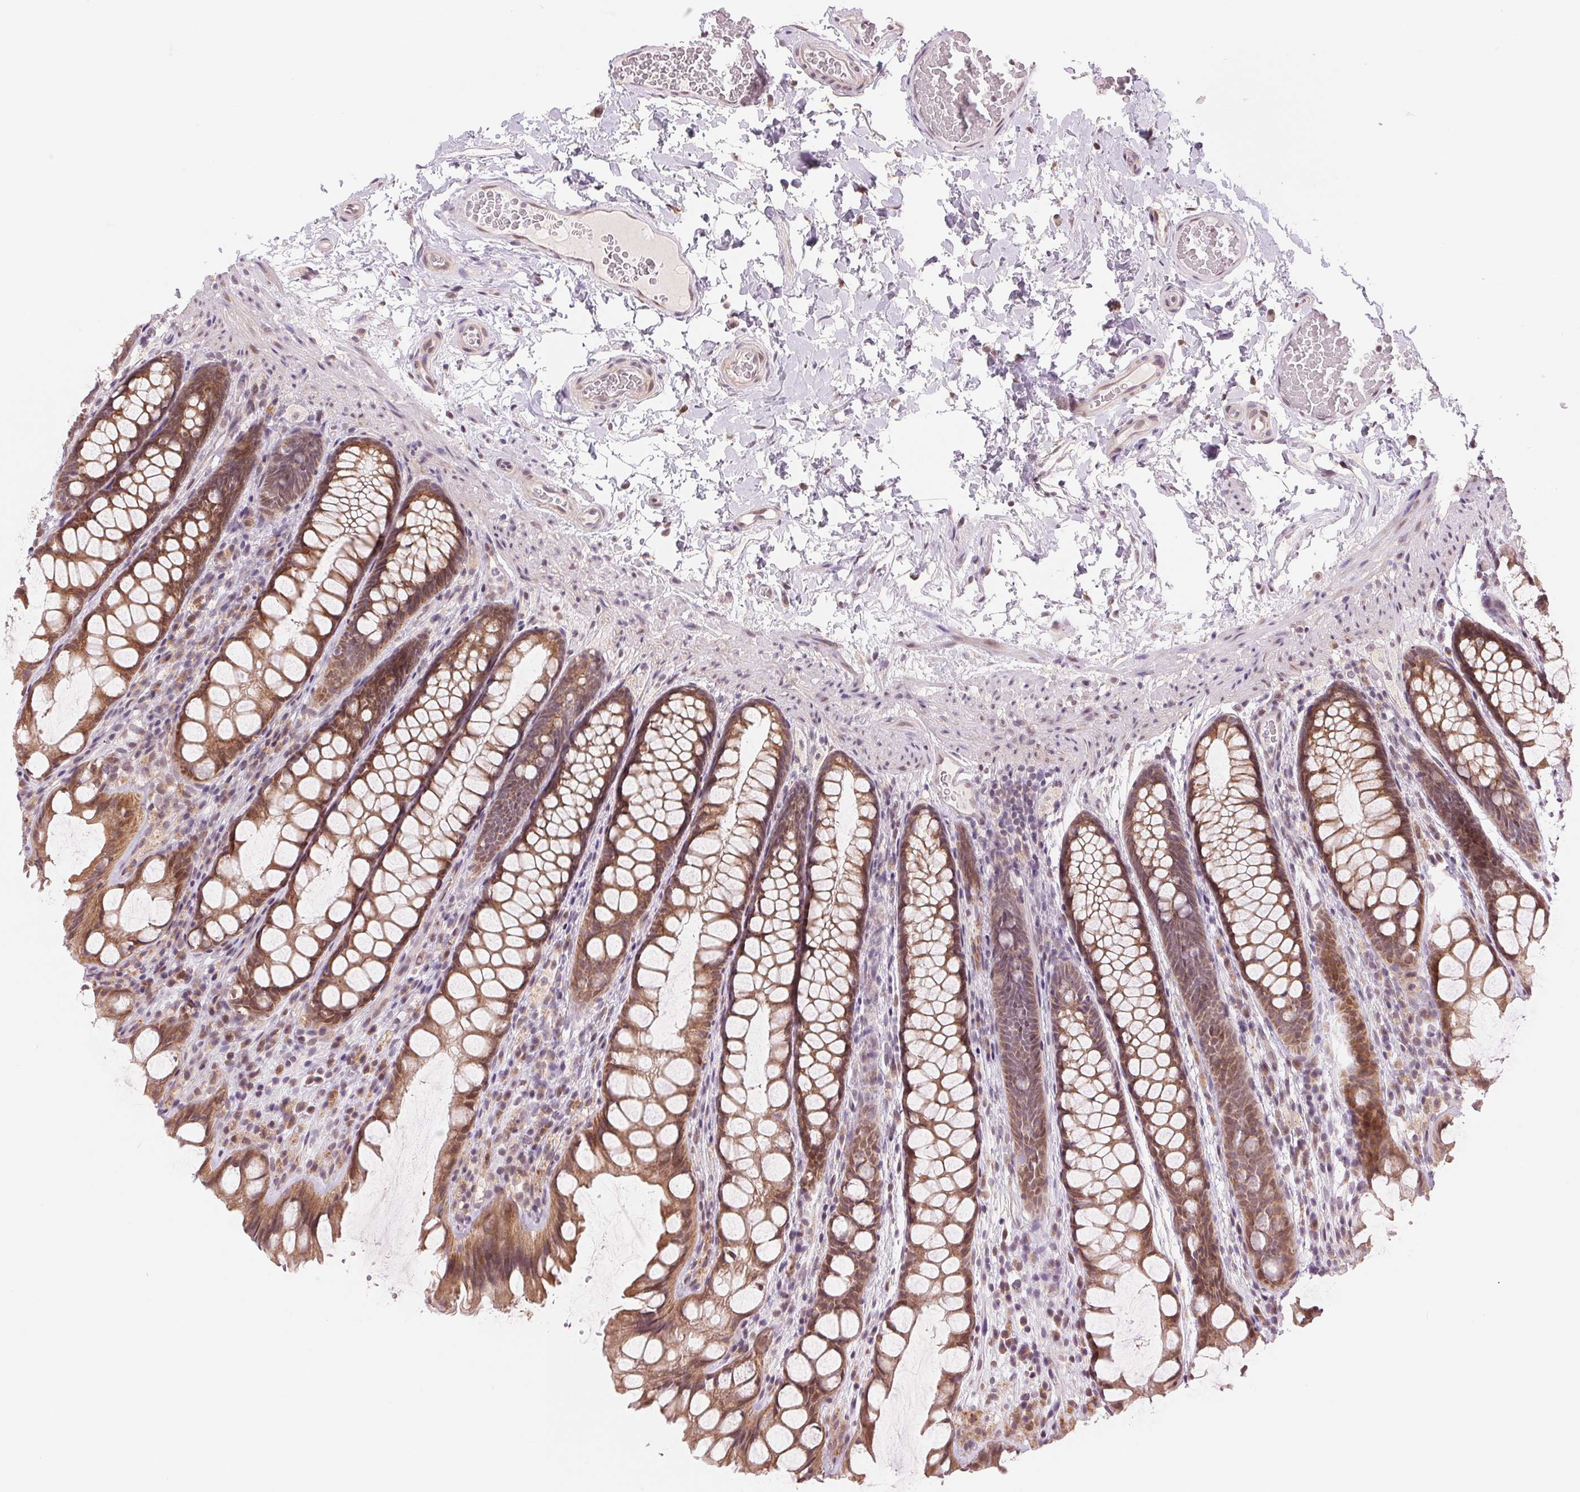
{"staining": {"intensity": "weak", "quantity": "25%-75%", "location": "cytoplasmic/membranous"}, "tissue": "colon", "cell_type": "Endothelial cells", "image_type": "normal", "snomed": [{"axis": "morphology", "description": "Normal tissue, NOS"}, {"axis": "topography", "description": "Colon"}], "caption": "High-power microscopy captured an IHC photomicrograph of benign colon, revealing weak cytoplasmic/membranous positivity in approximately 25%-75% of endothelial cells.", "gene": "ARHGAP32", "patient": {"sex": "male", "age": 47}}